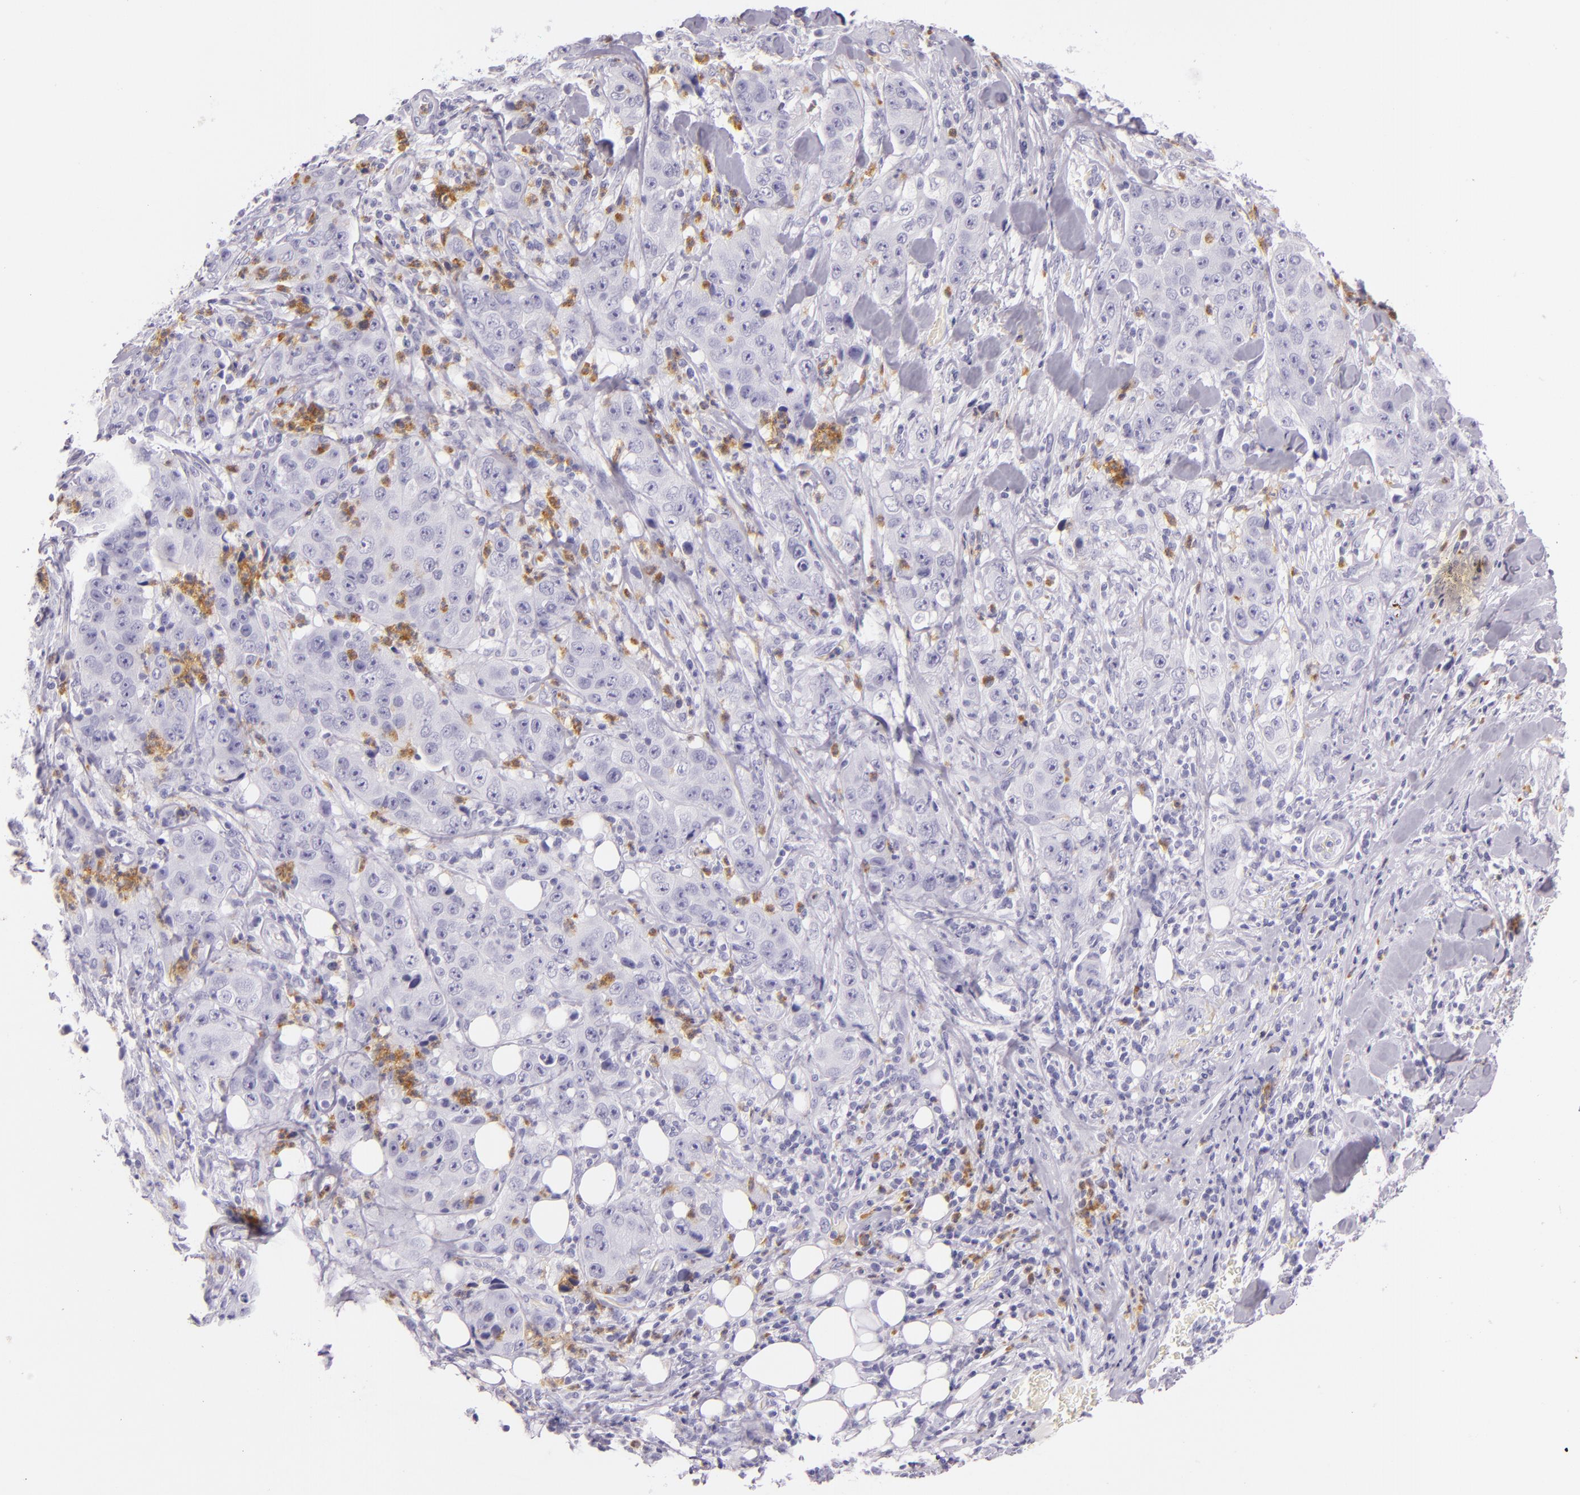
{"staining": {"intensity": "negative", "quantity": "none", "location": "none"}, "tissue": "lung cancer", "cell_type": "Tumor cells", "image_type": "cancer", "snomed": [{"axis": "morphology", "description": "Squamous cell carcinoma, NOS"}, {"axis": "topography", "description": "Lung"}], "caption": "Lung cancer (squamous cell carcinoma) stained for a protein using IHC demonstrates no expression tumor cells.", "gene": "CEACAM1", "patient": {"sex": "male", "age": 64}}